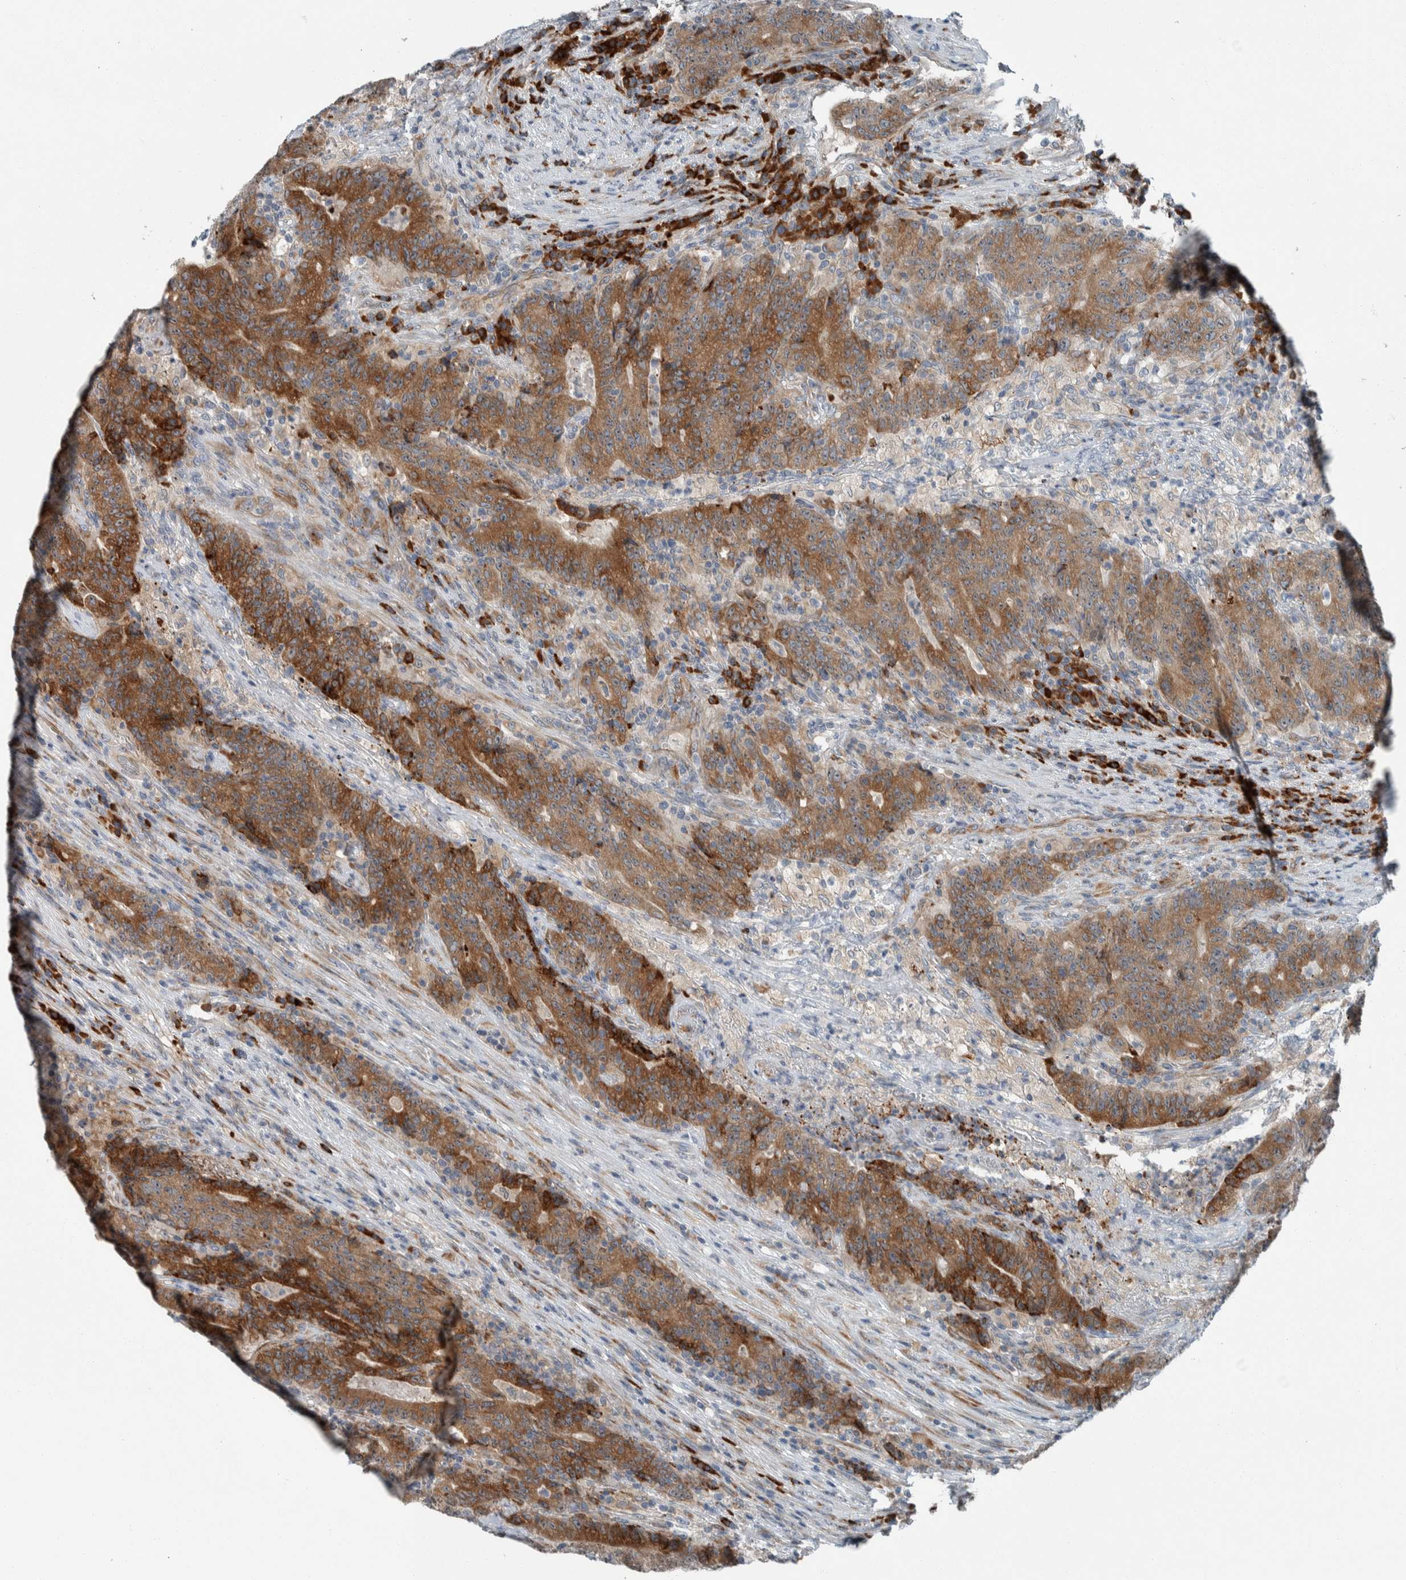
{"staining": {"intensity": "strong", "quantity": ">75%", "location": "cytoplasmic/membranous"}, "tissue": "colorectal cancer", "cell_type": "Tumor cells", "image_type": "cancer", "snomed": [{"axis": "morphology", "description": "Normal tissue, NOS"}, {"axis": "morphology", "description": "Adenocarcinoma, NOS"}, {"axis": "topography", "description": "Colon"}], "caption": "Immunohistochemical staining of colorectal adenocarcinoma displays high levels of strong cytoplasmic/membranous expression in approximately >75% of tumor cells.", "gene": "USP25", "patient": {"sex": "female", "age": 75}}